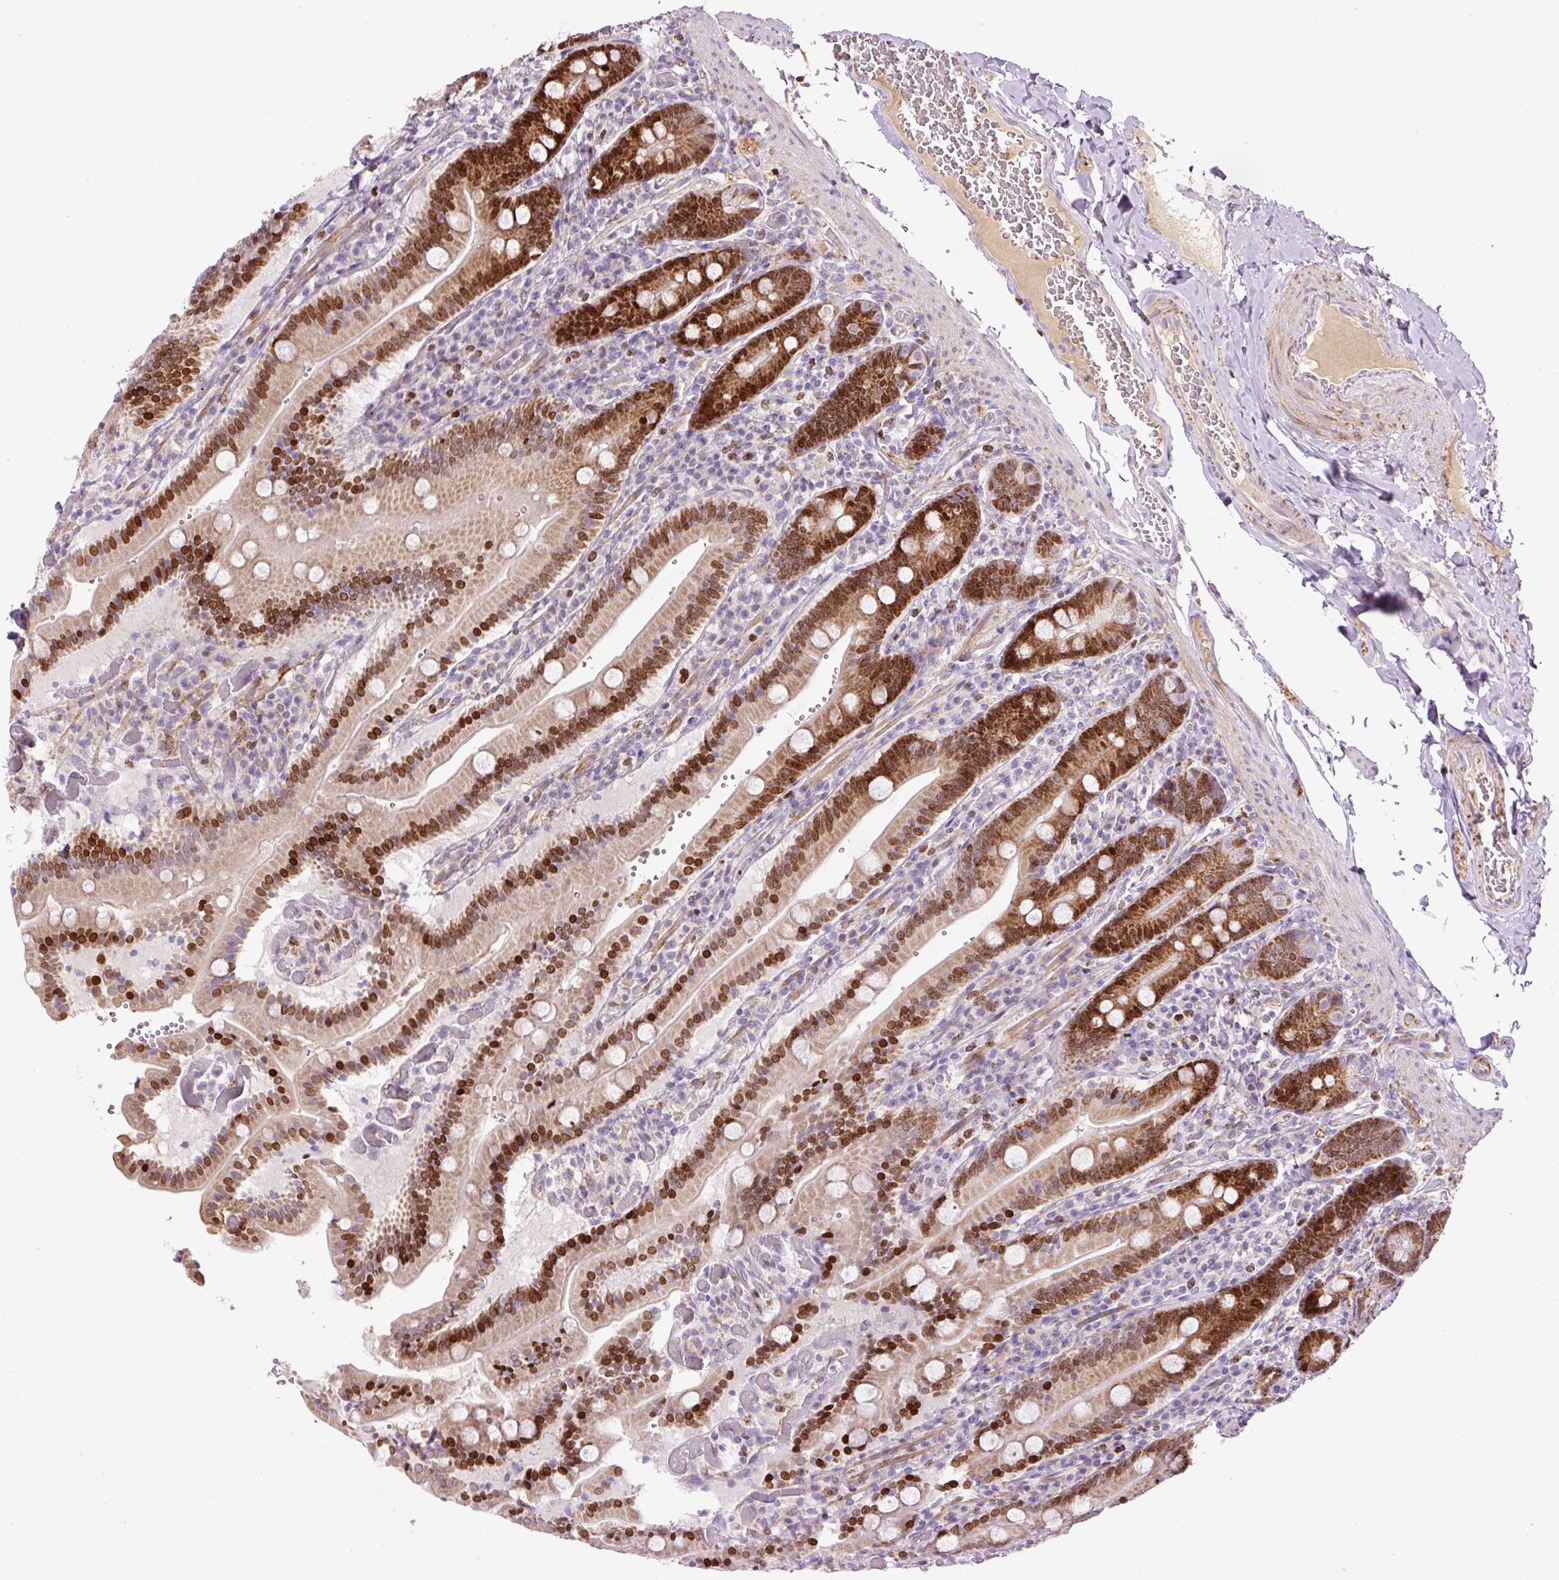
{"staining": {"intensity": "strong", "quantity": ">75%", "location": "cytoplasmic/membranous,nuclear"}, "tissue": "duodenum", "cell_type": "Glandular cells", "image_type": "normal", "snomed": [{"axis": "morphology", "description": "Normal tissue, NOS"}, {"axis": "topography", "description": "Duodenum"}], "caption": "Immunohistochemical staining of normal human duodenum displays strong cytoplasmic/membranous,nuclear protein positivity in about >75% of glandular cells.", "gene": "TMEM8B", "patient": {"sex": "female", "age": 62}}